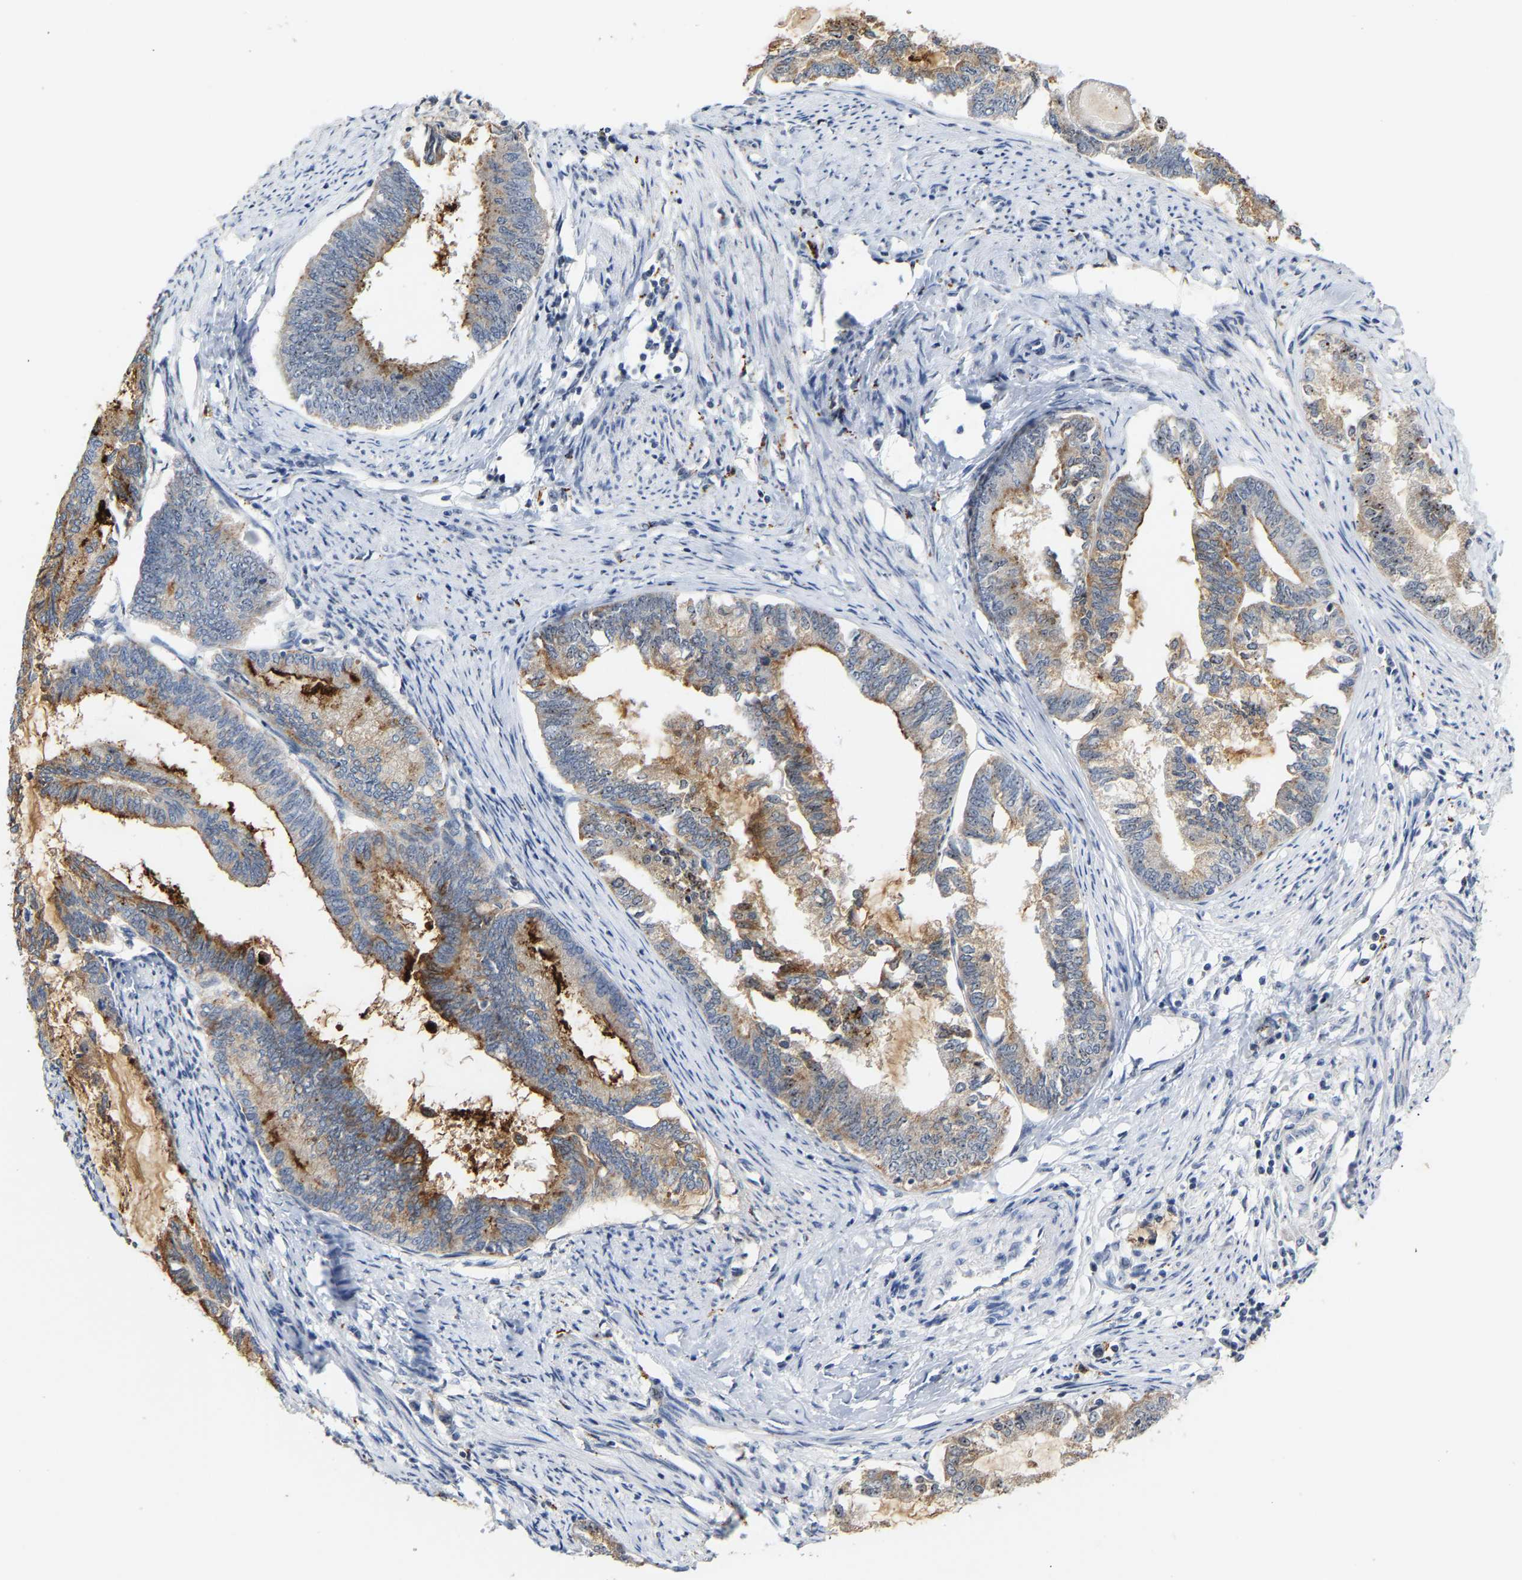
{"staining": {"intensity": "moderate", "quantity": "25%-75%", "location": "cytoplasmic/membranous"}, "tissue": "endometrial cancer", "cell_type": "Tumor cells", "image_type": "cancer", "snomed": [{"axis": "morphology", "description": "Adenocarcinoma, NOS"}, {"axis": "topography", "description": "Endometrium"}], "caption": "Adenocarcinoma (endometrial) tissue displays moderate cytoplasmic/membranous positivity in approximately 25%-75% of tumor cells, visualized by immunohistochemistry.", "gene": "NOP58", "patient": {"sex": "female", "age": 86}}